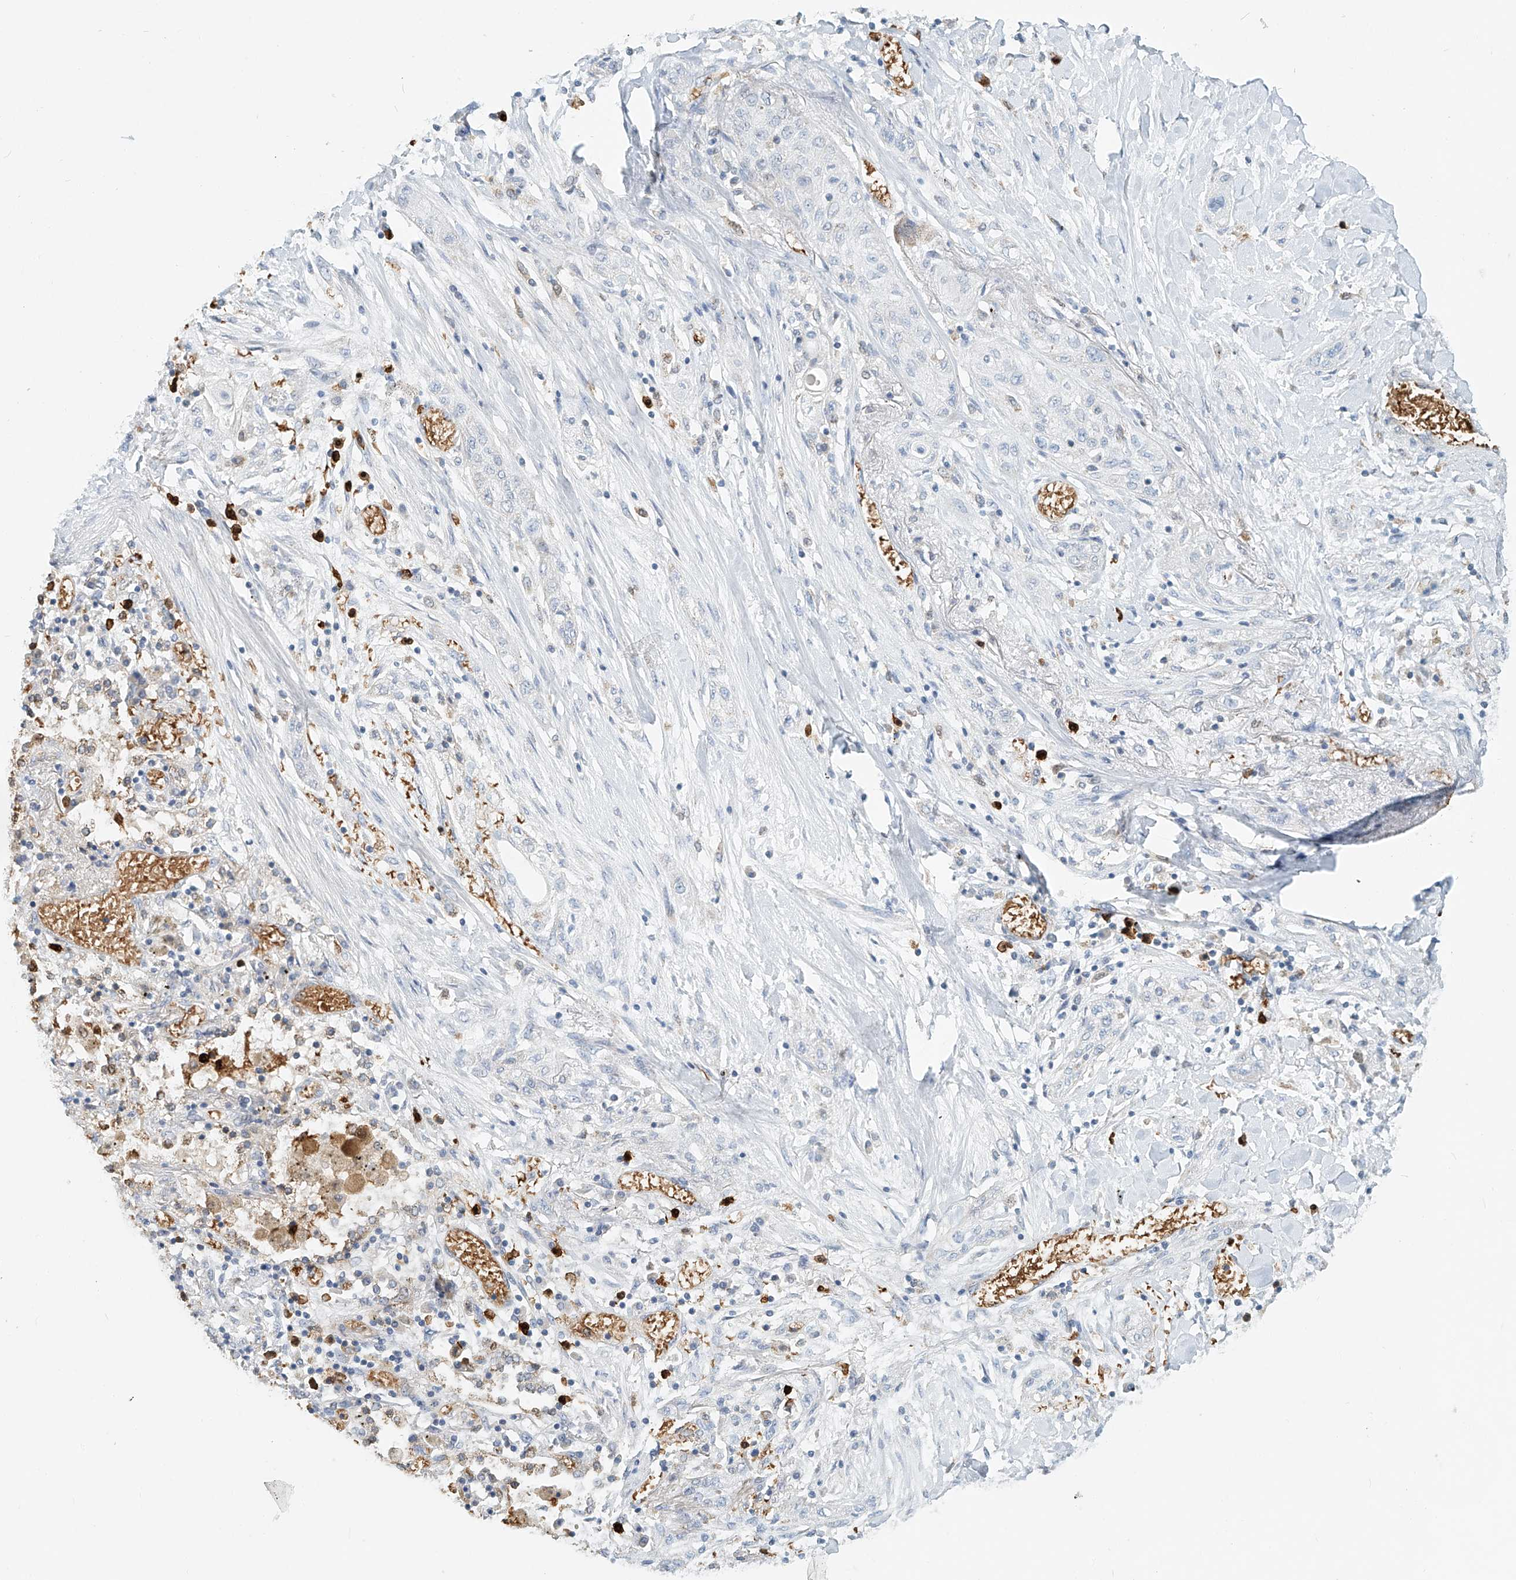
{"staining": {"intensity": "negative", "quantity": "none", "location": "none"}, "tissue": "lung cancer", "cell_type": "Tumor cells", "image_type": "cancer", "snomed": [{"axis": "morphology", "description": "Squamous cell carcinoma, NOS"}, {"axis": "topography", "description": "Lung"}], "caption": "Immunohistochemical staining of human lung cancer reveals no significant expression in tumor cells.", "gene": "PTPRA", "patient": {"sex": "female", "age": 47}}